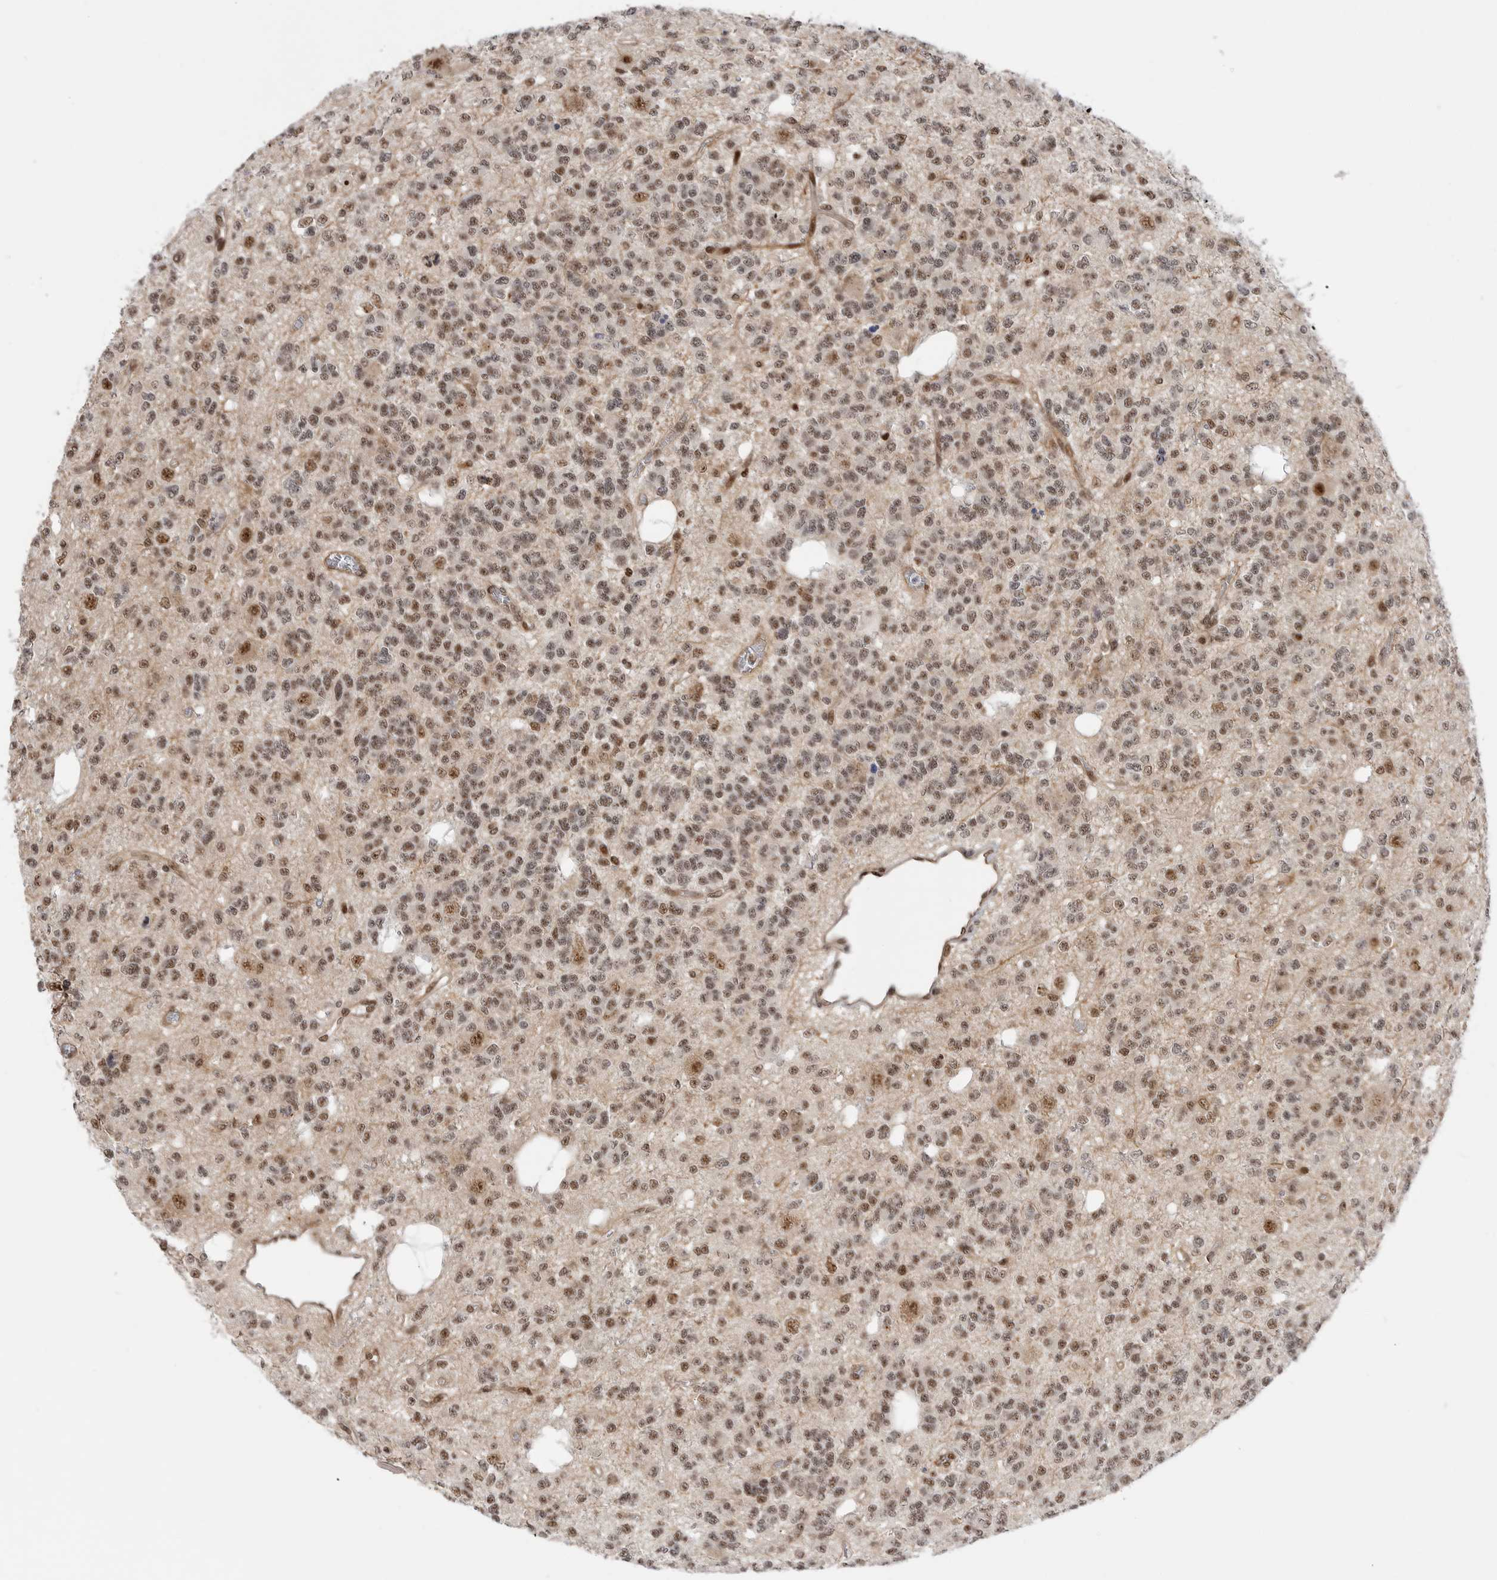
{"staining": {"intensity": "moderate", "quantity": ">75%", "location": "nuclear"}, "tissue": "glioma", "cell_type": "Tumor cells", "image_type": "cancer", "snomed": [{"axis": "morphology", "description": "Glioma, malignant, Low grade"}, {"axis": "topography", "description": "Brain"}], "caption": "This micrograph reveals immunohistochemistry staining of glioma, with medium moderate nuclear positivity in approximately >75% of tumor cells.", "gene": "GPATCH2", "patient": {"sex": "male", "age": 38}}